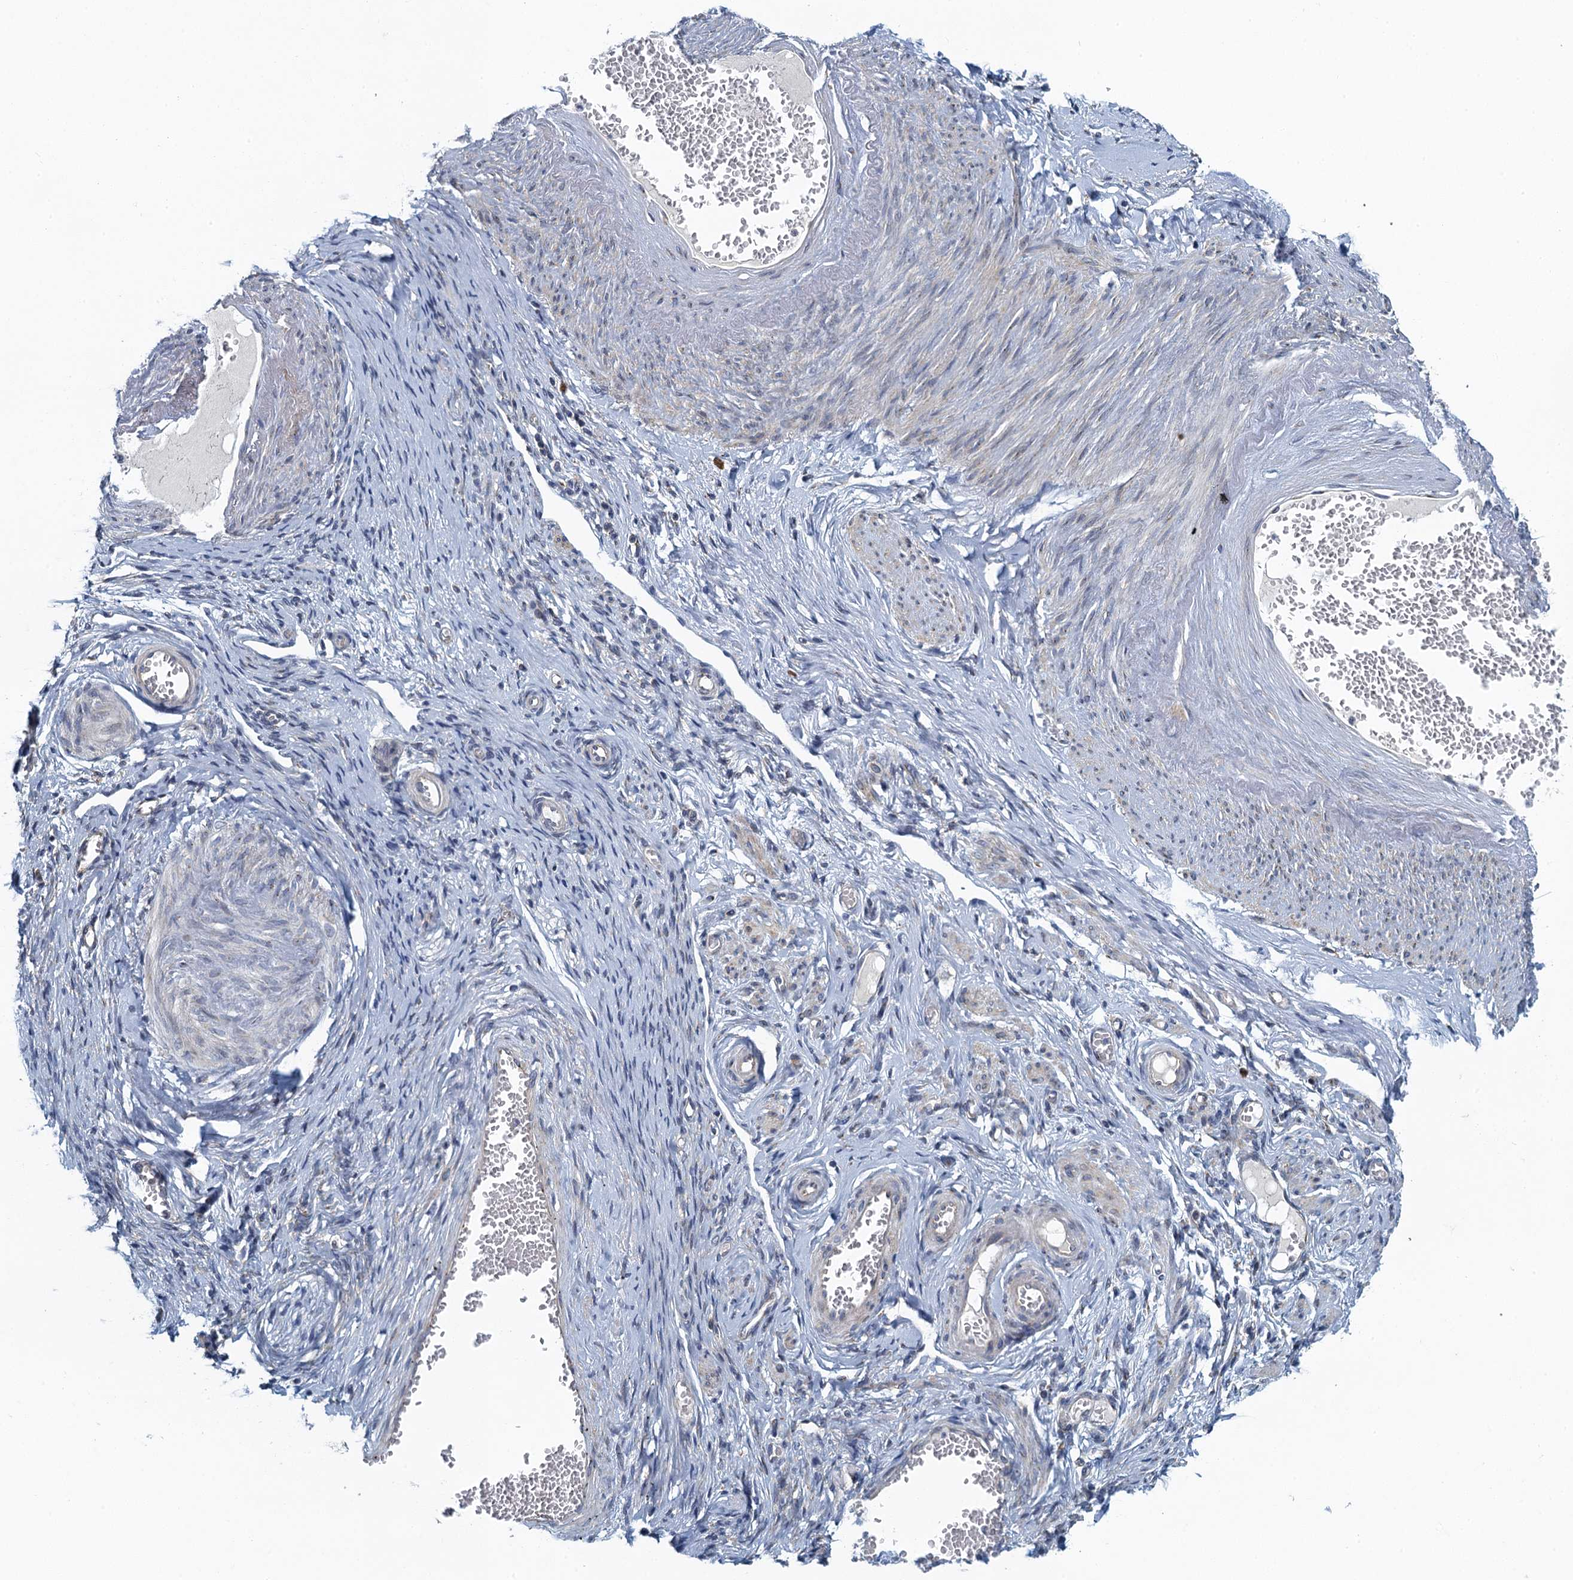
{"staining": {"intensity": "weak", "quantity": "<25%", "location": "cytoplasmic/membranous"}, "tissue": "adipose tissue", "cell_type": "Adipocytes", "image_type": "normal", "snomed": [{"axis": "morphology", "description": "Normal tissue, NOS"}, {"axis": "topography", "description": "Vascular tissue"}, {"axis": "topography", "description": "Fallopian tube"}, {"axis": "topography", "description": "Ovary"}], "caption": "Adipocytes show no significant positivity in unremarkable adipose tissue. (DAB (3,3'-diaminobenzidine) immunohistochemistry (IHC) visualized using brightfield microscopy, high magnification).", "gene": "ALG2", "patient": {"sex": "female", "age": 67}}